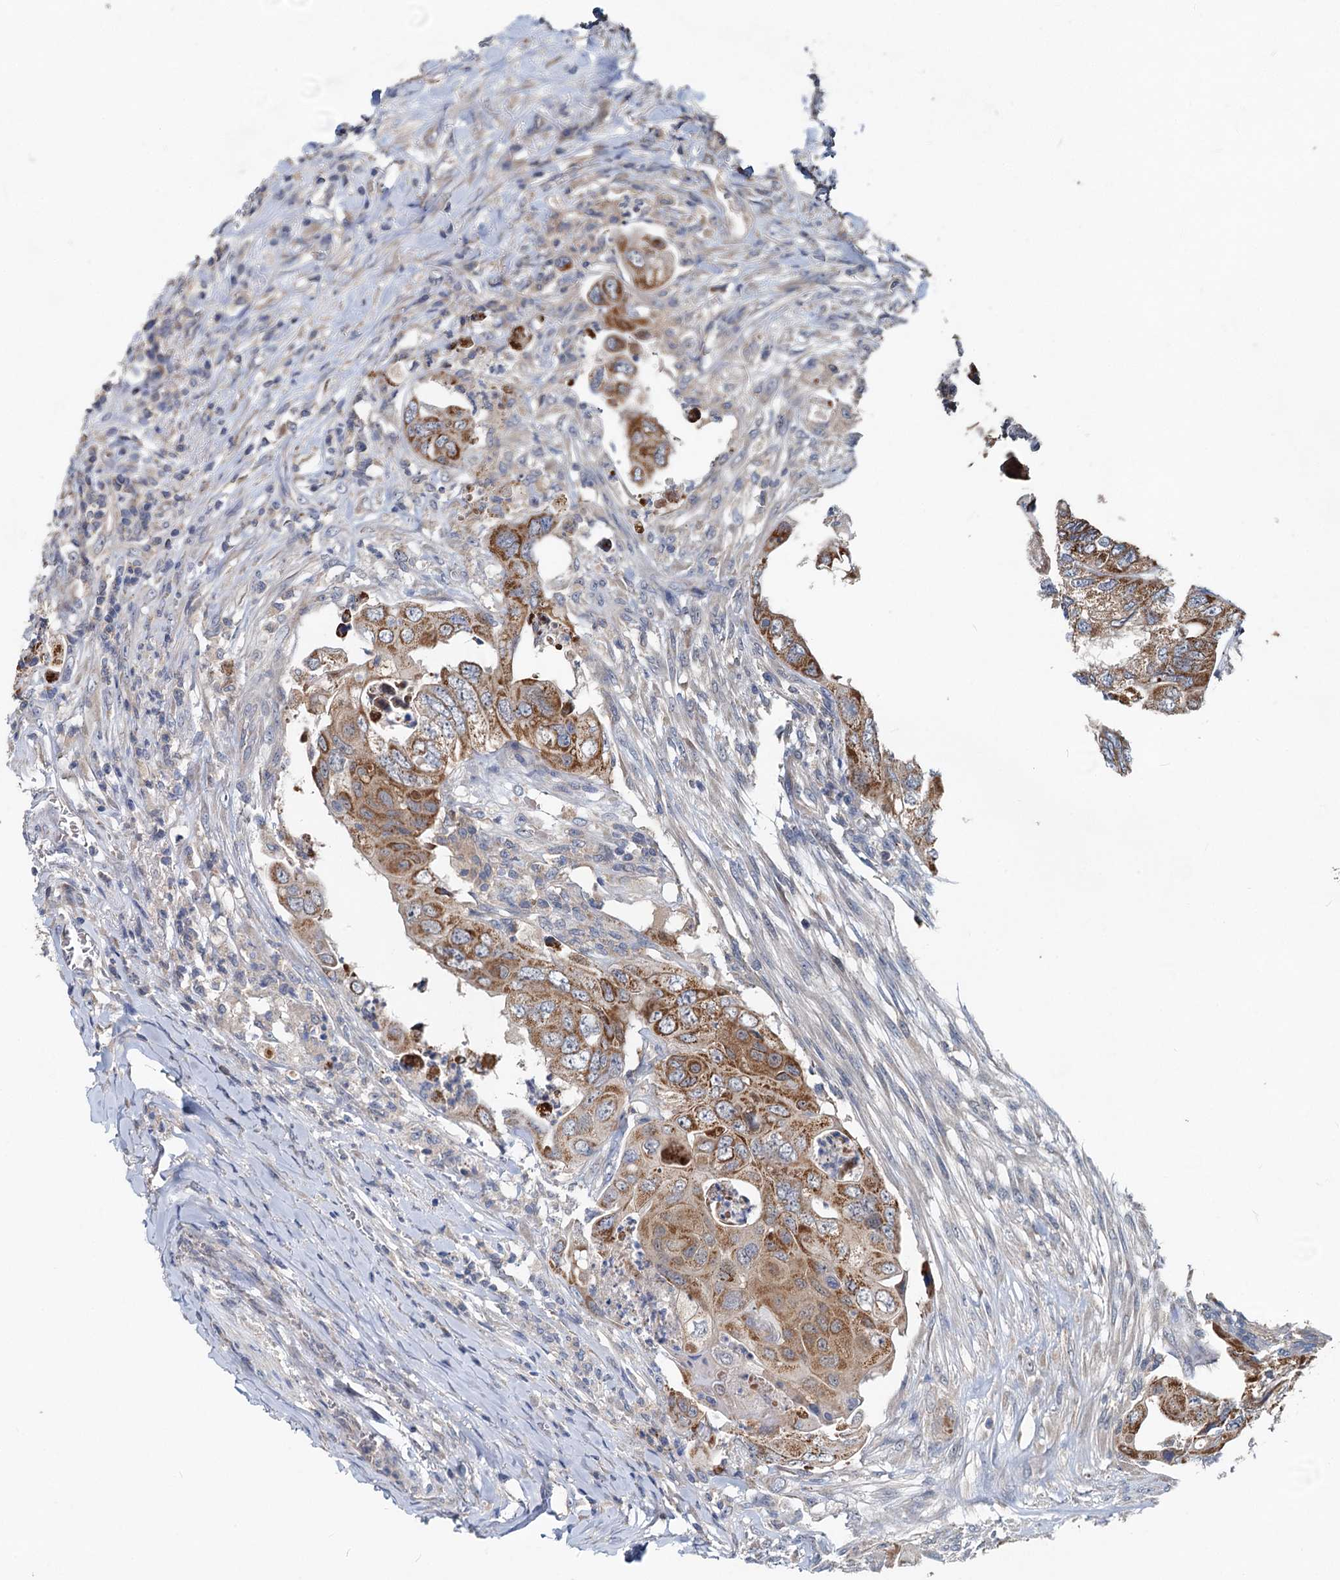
{"staining": {"intensity": "moderate", "quantity": ">75%", "location": "cytoplasmic/membranous"}, "tissue": "colorectal cancer", "cell_type": "Tumor cells", "image_type": "cancer", "snomed": [{"axis": "morphology", "description": "Adenocarcinoma, NOS"}, {"axis": "topography", "description": "Rectum"}], "caption": "Protein analysis of adenocarcinoma (colorectal) tissue shows moderate cytoplasmic/membranous staining in about >75% of tumor cells.", "gene": "OTUB1", "patient": {"sex": "male", "age": 63}}